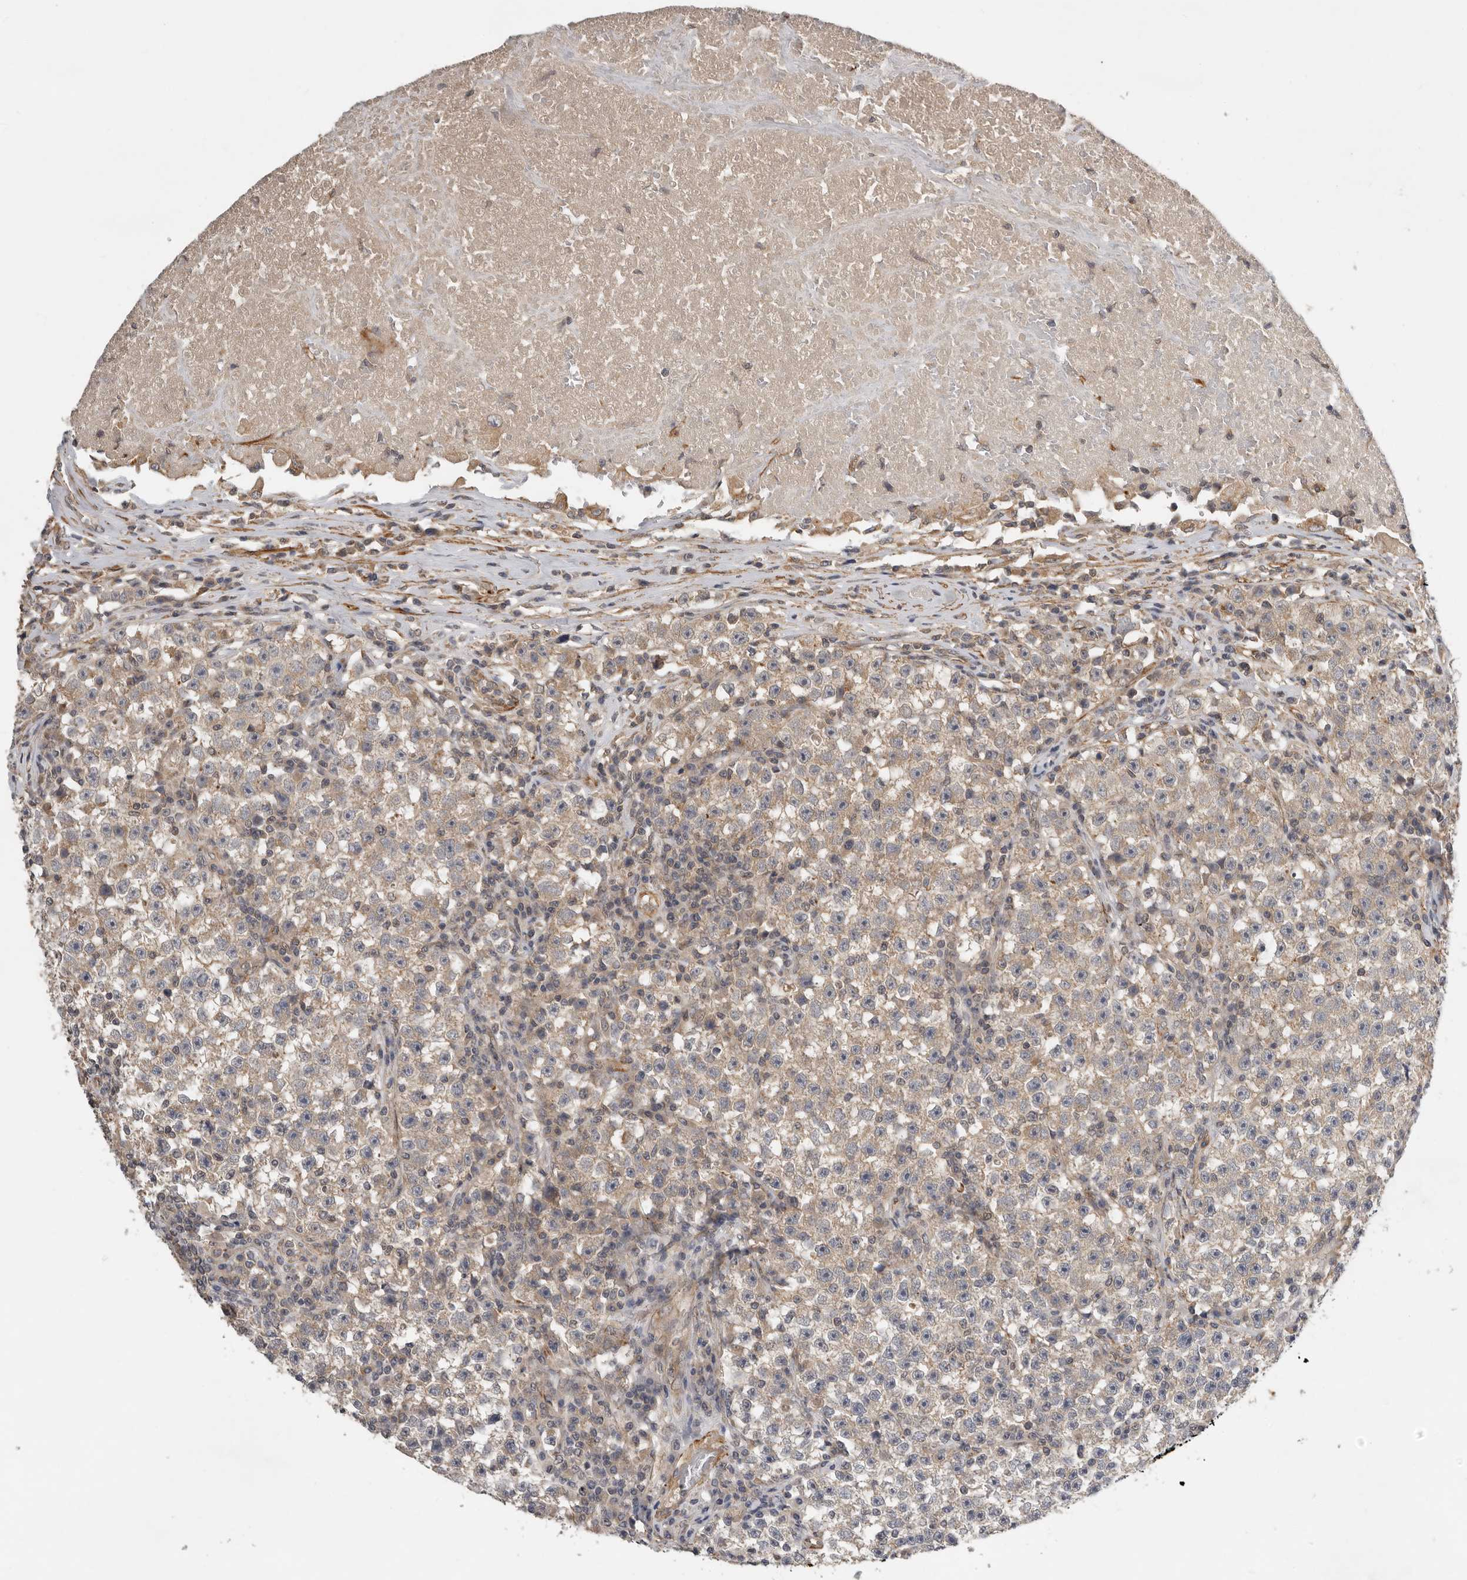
{"staining": {"intensity": "weak", "quantity": "25%-75%", "location": "cytoplasmic/membranous"}, "tissue": "testis cancer", "cell_type": "Tumor cells", "image_type": "cancer", "snomed": [{"axis": "morphology", "description": "Seminoma, NOS"}, {"axis": "topography", "description": "Testis"}], "caption": "Testis seminoma tissue reveals weak cytoplasmic/membranous positivity in approximately 25%-75% of tumor cells The staining was performed using DAB (3,3'-diaminobenzidine), with brown indicating positive protein expression. Nuclei are stained blue with hematoxylin.", "gene": "RNF157", "patient": {"sex": "male", "age": 22}}